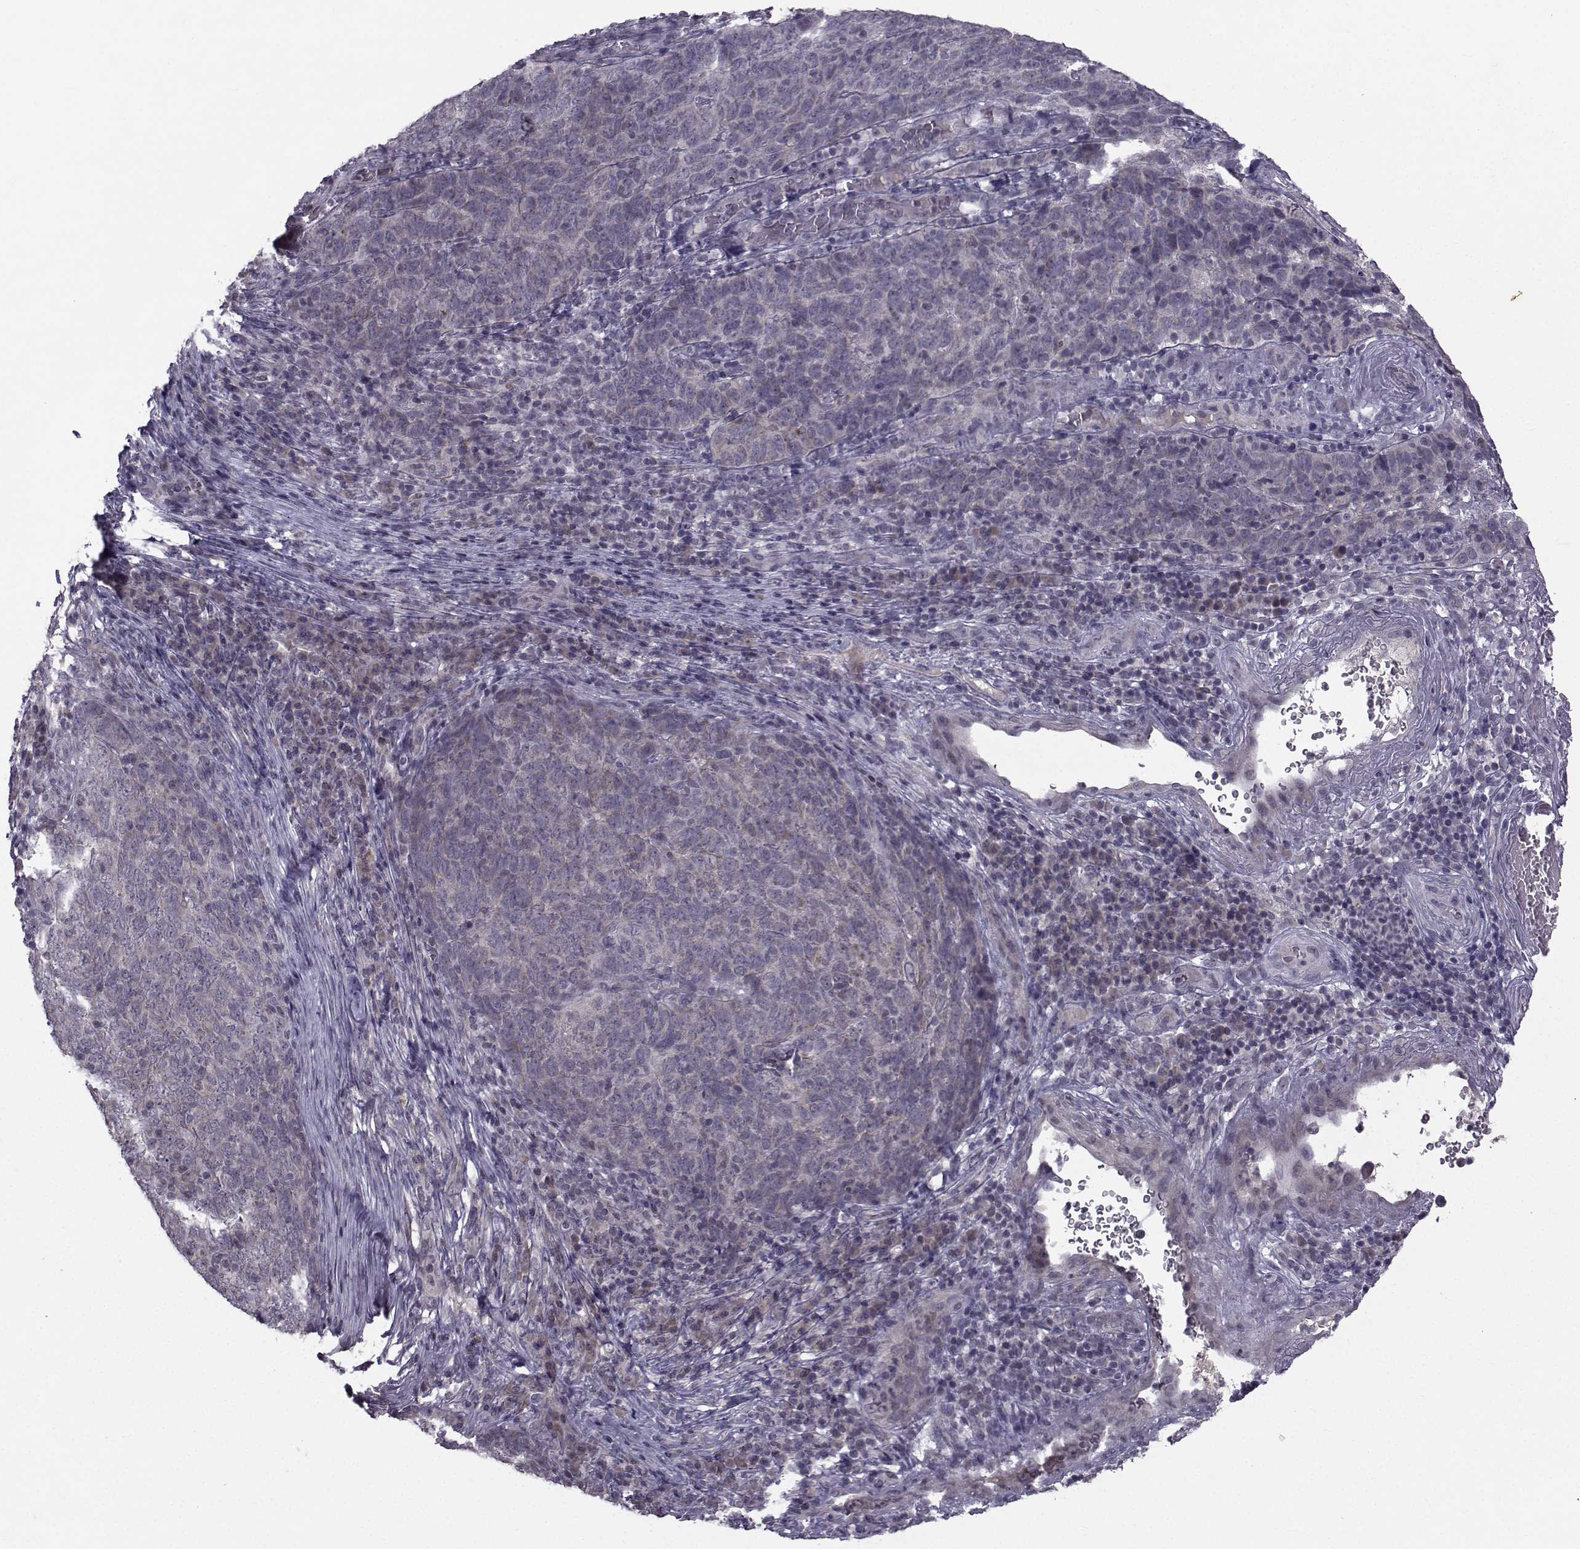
{"staining": {"intensity": "negative", "quantity": "none", "location": "none"}, "tissue": "skin cancer", "cell_type": "Tumor cells", "image_type": "cancer", "snomed": [{"axis": "morphology", "description": "Squamous cell carcinoma, NOS"}, {"axis": "topography", "description": "Skin"}, {"axis": "topography", "description": "Anal"}], "caption": "Immunohistochemical staining of skin cancer shows no significant positivity in tumor cells. Brightfield microscopy of immunohistochemistry stained with DAB (3,3'-diaminobenzidine) (brown) and hematoxylin (blue), captured at high magnification.", "gene": "FDXR", "patient": {"sex": "female", "age": 51}}